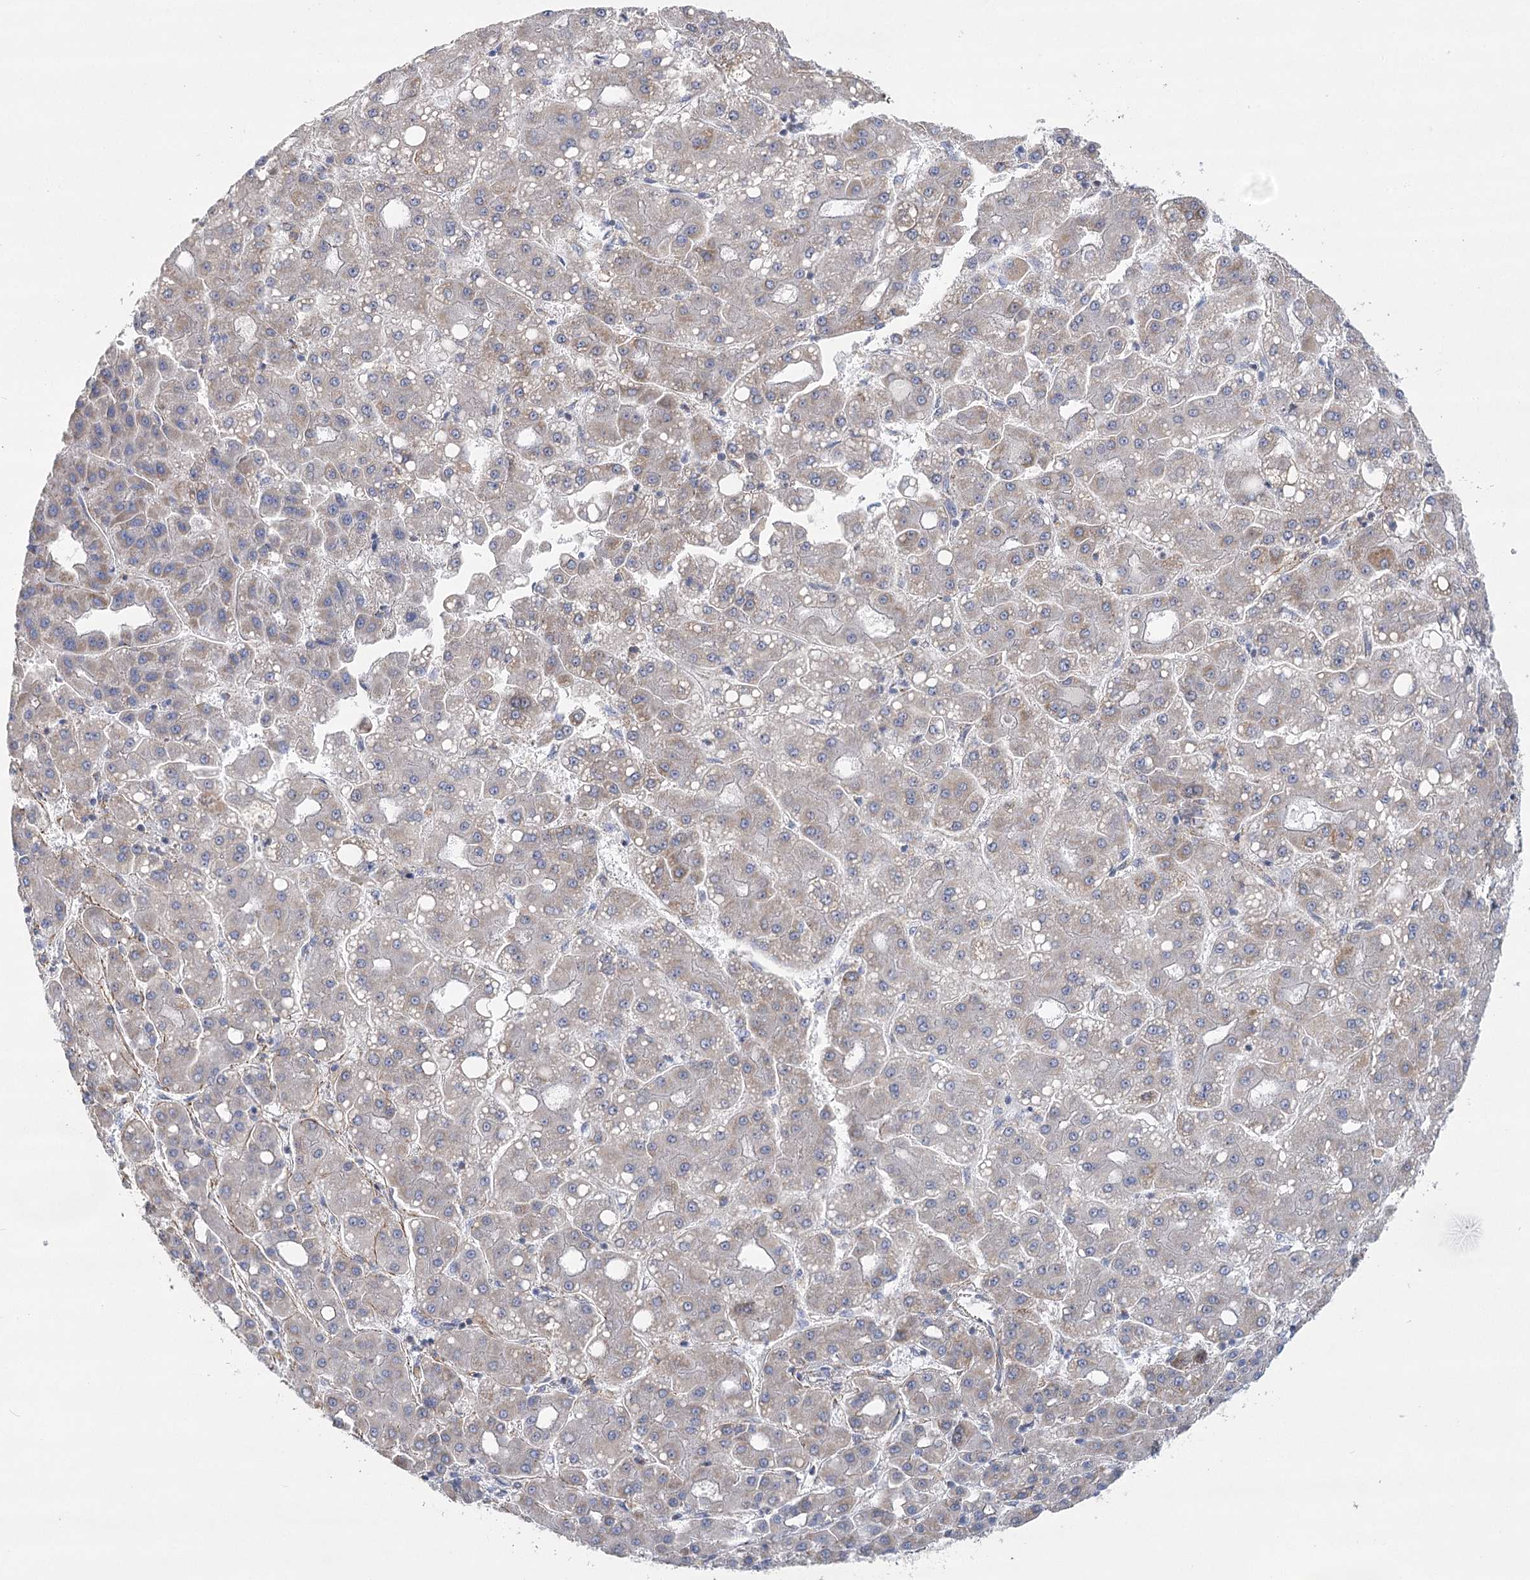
{"staining": {"intensity": "weak", "quantity": "<25%", "location": "cytoplasmic/membranous"}, "tissue": "liver cancer", "cell_type": "Tumor cells", "image_type": "cancer", "snomed": [{"axis": "morphology", "description": "Carcinoma, Hepatocellular, NOS"}, {"axis": "topography", "description": "Liver"}], "caption": "Tumor cells are negative for protein expression in human liver cancer (hepatocellular carcinoma).", "gene": "SNX7", "patient": {"sex": "male", "age": 65}}